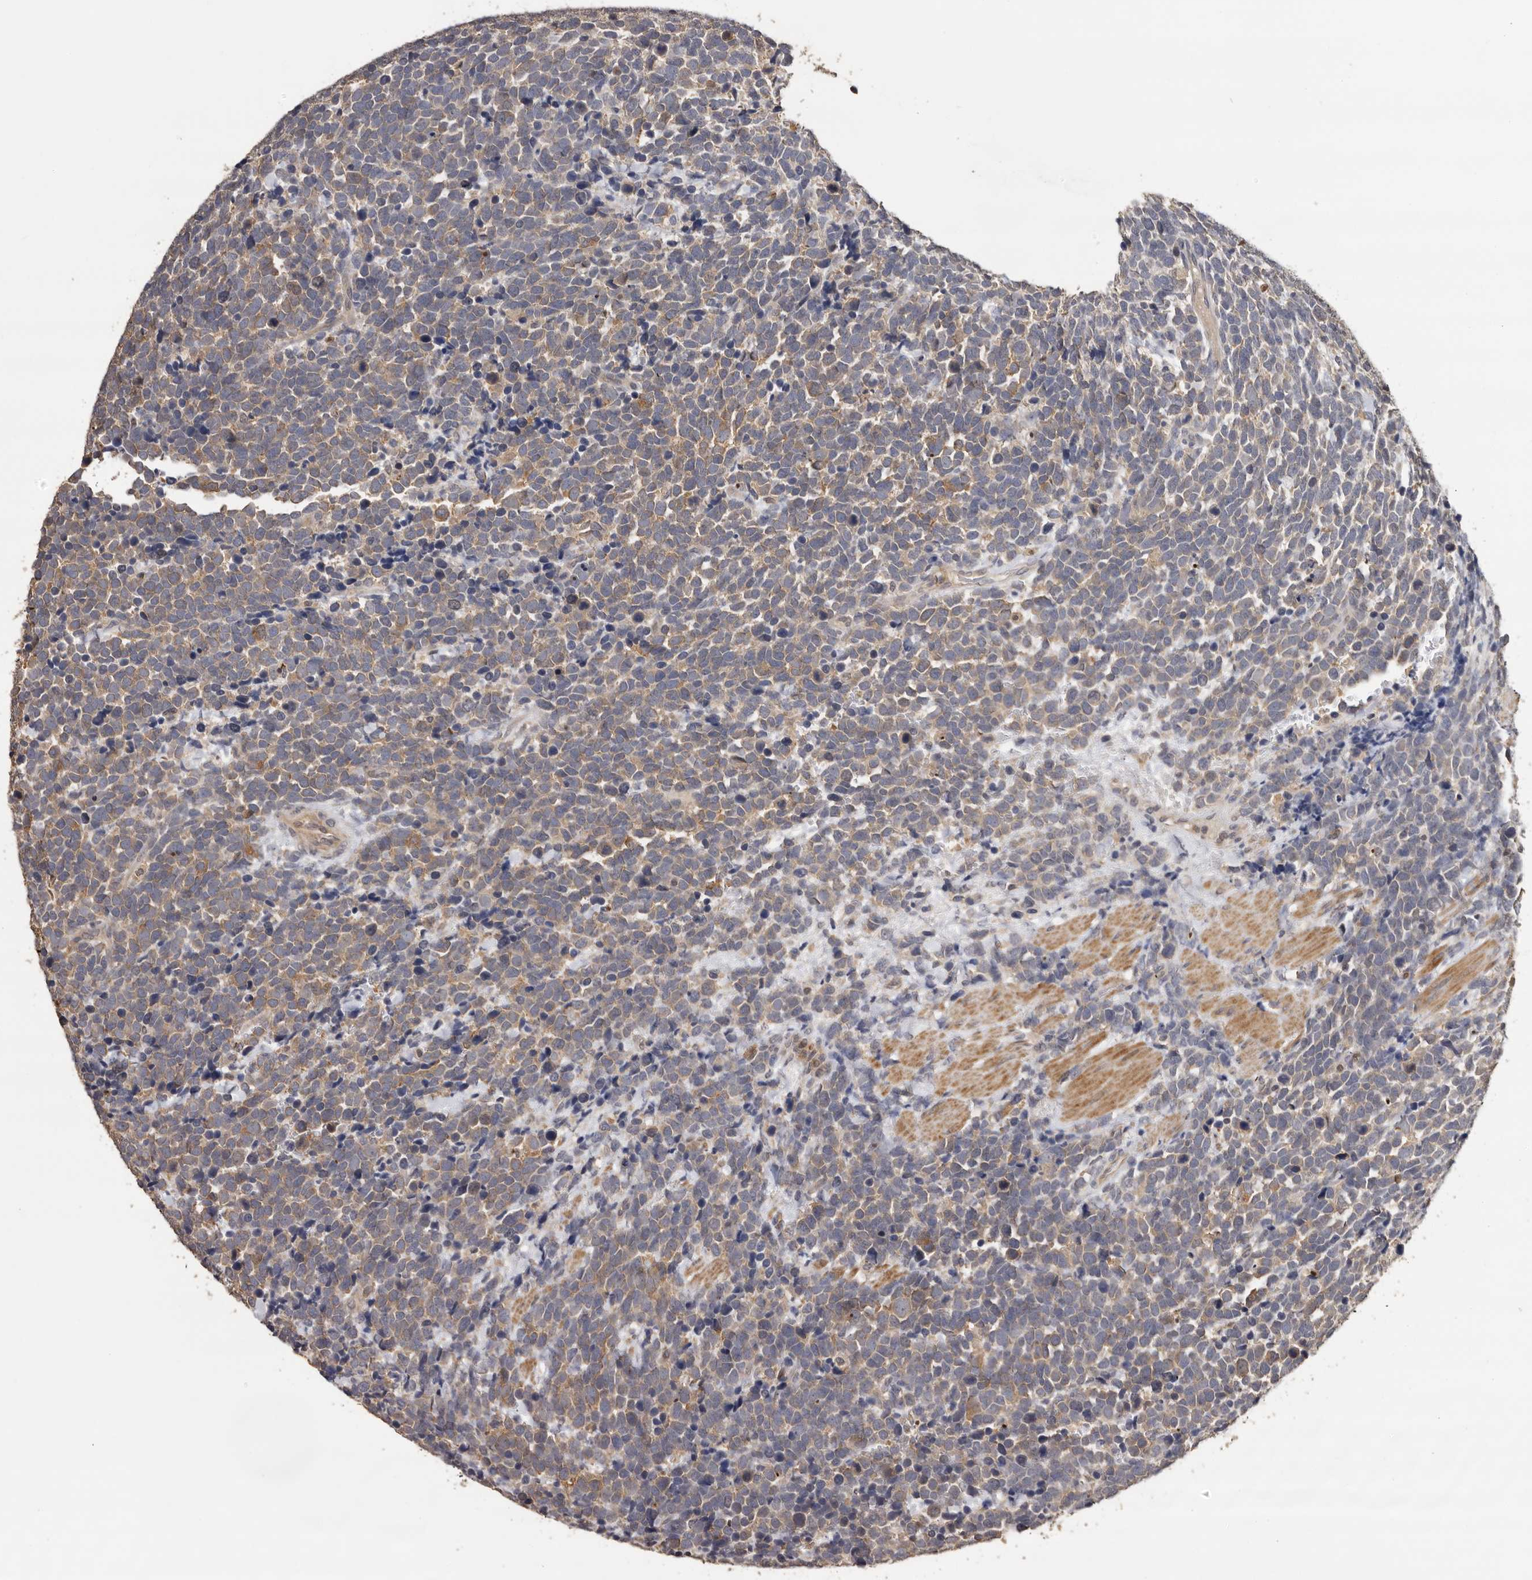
{"staining": {"intensity": "moderate", "quantity": "25%-75%", "location": "cytoplasmic/membranous"}, "tissue": "urothelial cancer", "cell_type": "Tumor cells", "image_type": "cancer", "snomed": [{"axis": "morphology", "description": "Urothelial carcinoma, High grade"}, {"axis": "topography", "description": "Urinary bladder"}], "caption": "Tumor cells exhibit medium levels of moderate cytoplasmic/membranous positivity in approximately 25%-75% of cells in human high-grade urothelial carcinoma.", "gene": "KIF2B", "patient": {"sex": "female", "age": 82}}